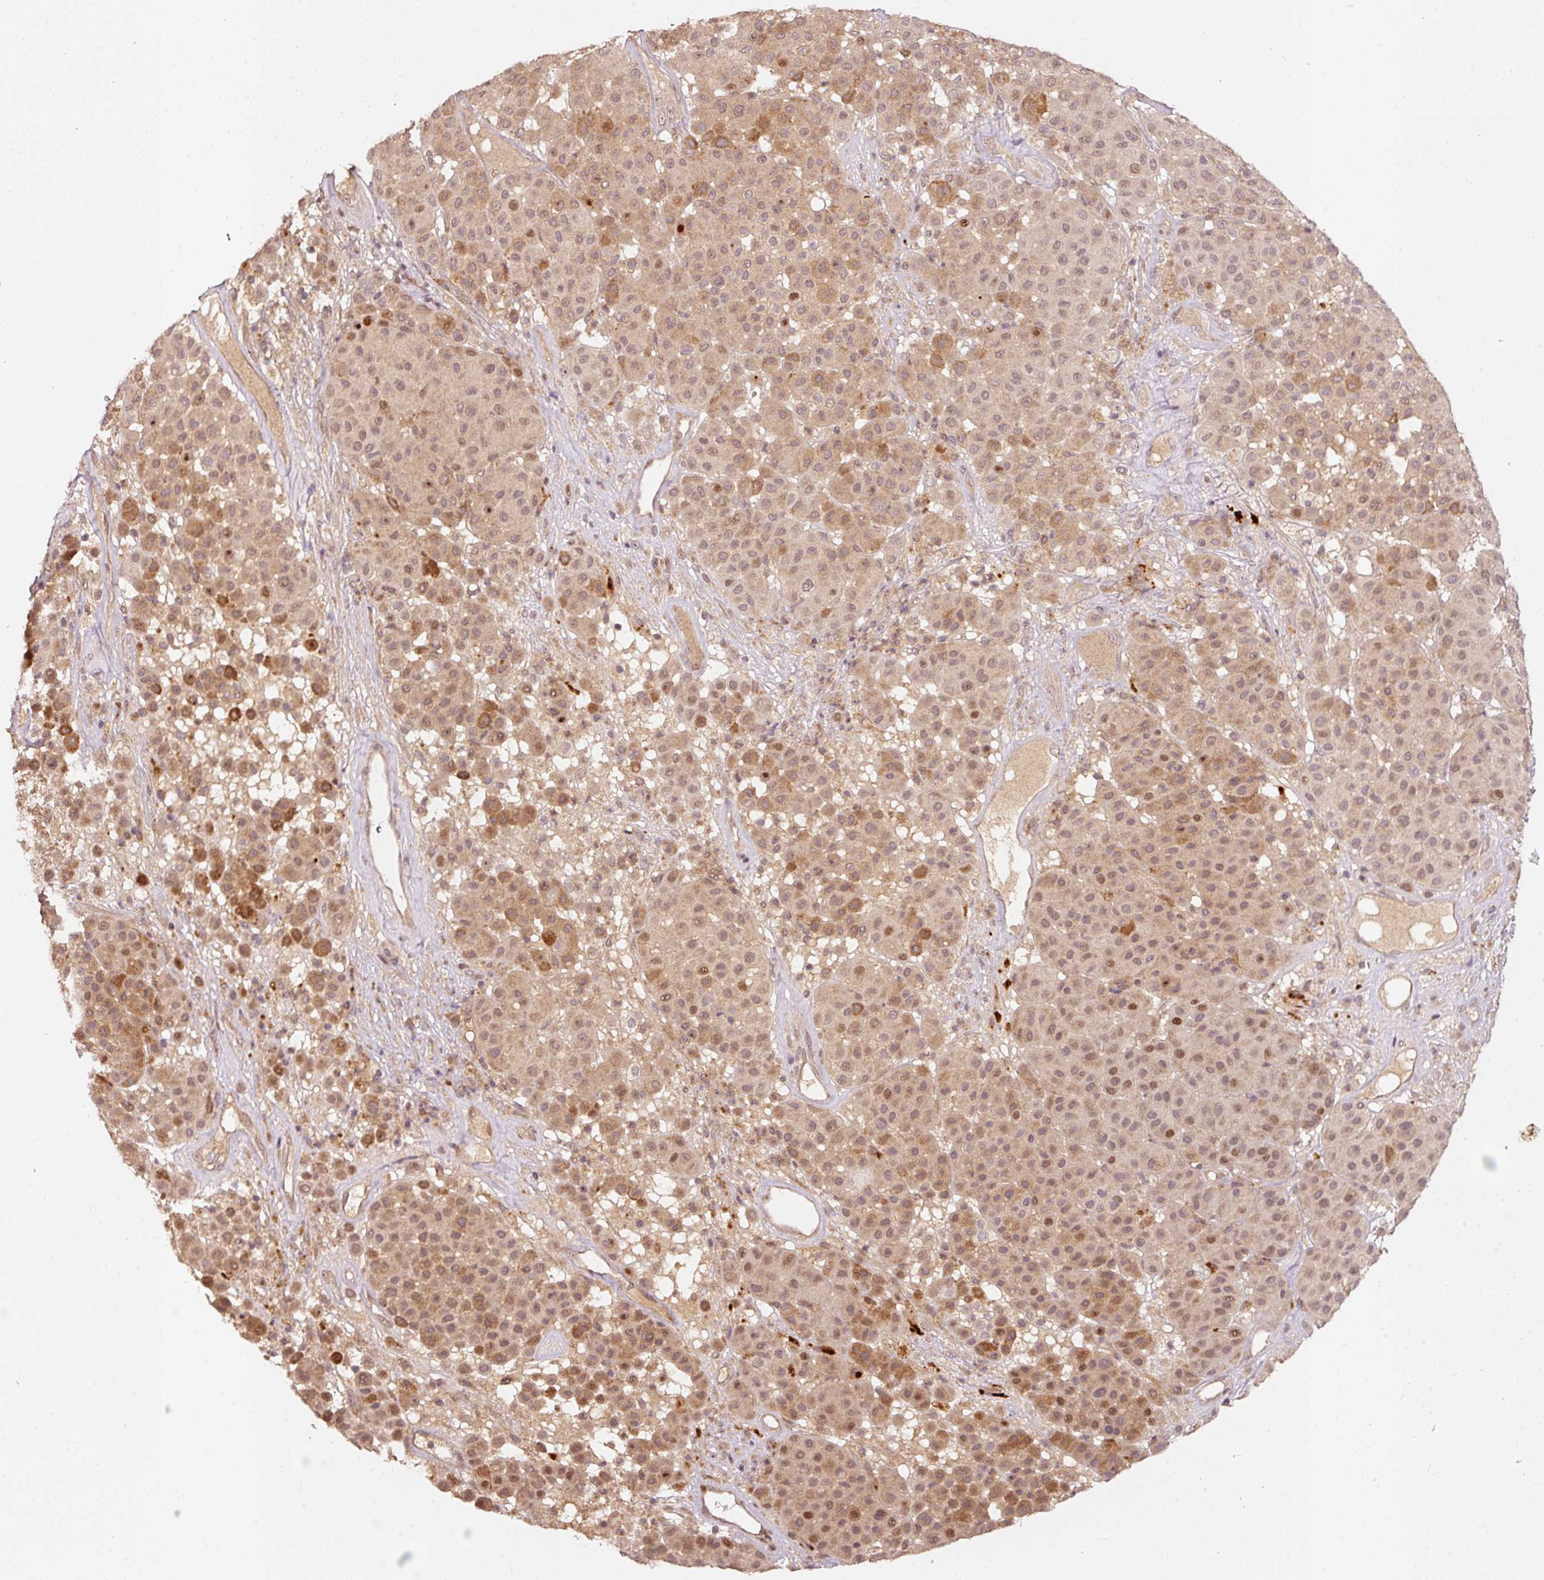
{"staining": {"intensity": "moderate", "quantity": "25%-75%", "location": "cytoplasmic/membranous,nuclear"}, "tissue": "melanoma", "cell_type": "Tumor cells", "image_type": "cancer", "snomed": [{"axis": "morphology", "description": "Malignant melanoma, Metastatic site"}, {"axis": "topography", "description": "Smooth muscle"}], "caption": "Human melanoma stained with a brown dye reveals moderate cytoplasmic/membranous and nuclear positive expression in approximately 25%-75% of tumor cells.", "gene": "PCDHB1", "patient": {"sex": "male", "age": 41}}